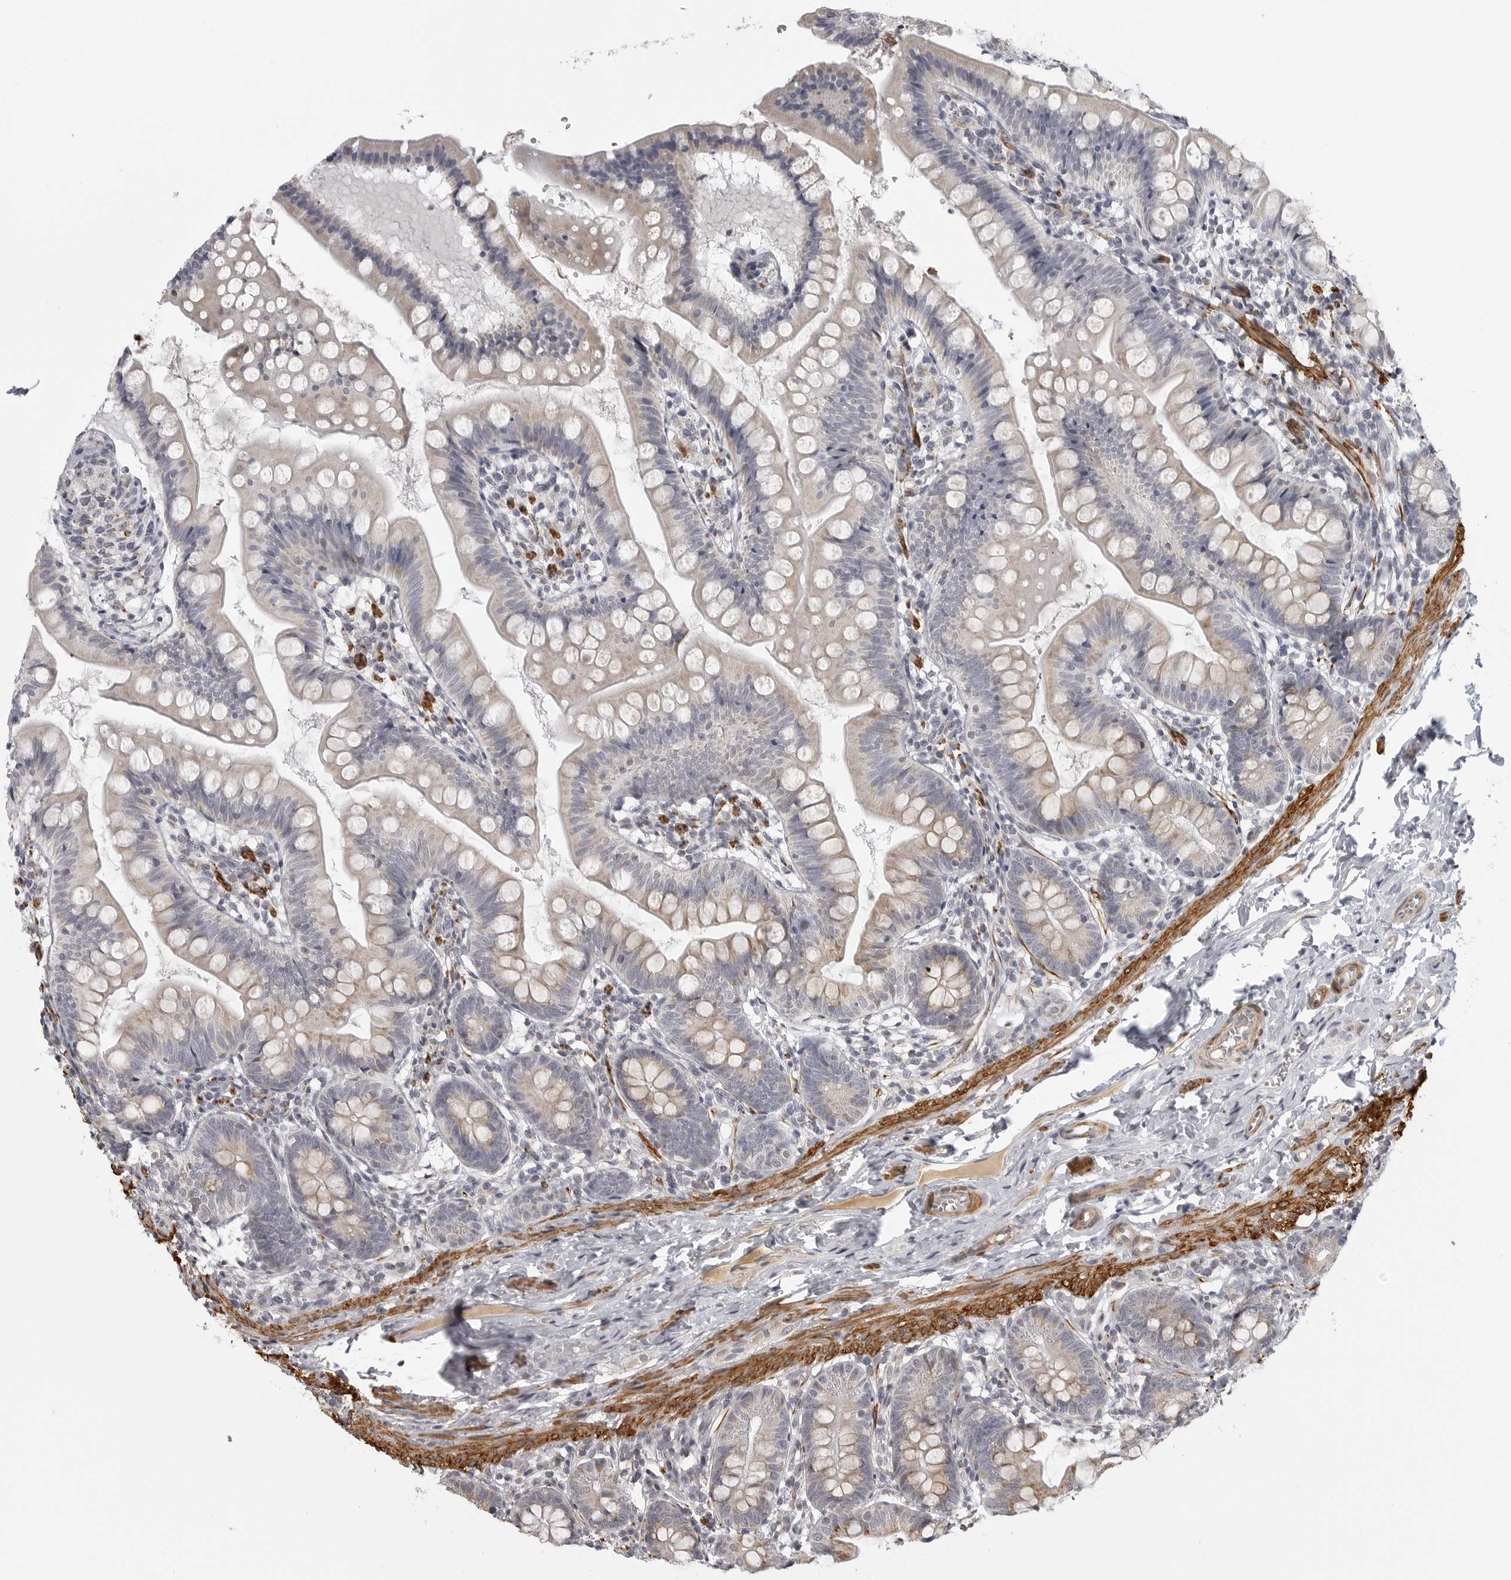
{"staining": {"intensity": "weak", "quantity": ">75%", "location": "cytoplasmic/membranous"}, "tissue": "small intestine", "cell_type": "Glandular cells", "image_type": "normal", "snomed": [{"axis": "morphology", "description": "Normal tissue, NOS"}, {"axis": "topography", "description": "Small intestine"}], "caption": "IHC image of benign human small intestine stained for a protein (brown), which demonstrates low levels of weak cytoplasmic/membranous expression in about >75% of glandular cells.", "gene": "MAP7D1", "patient": {"sex": "male", "age": 7}}